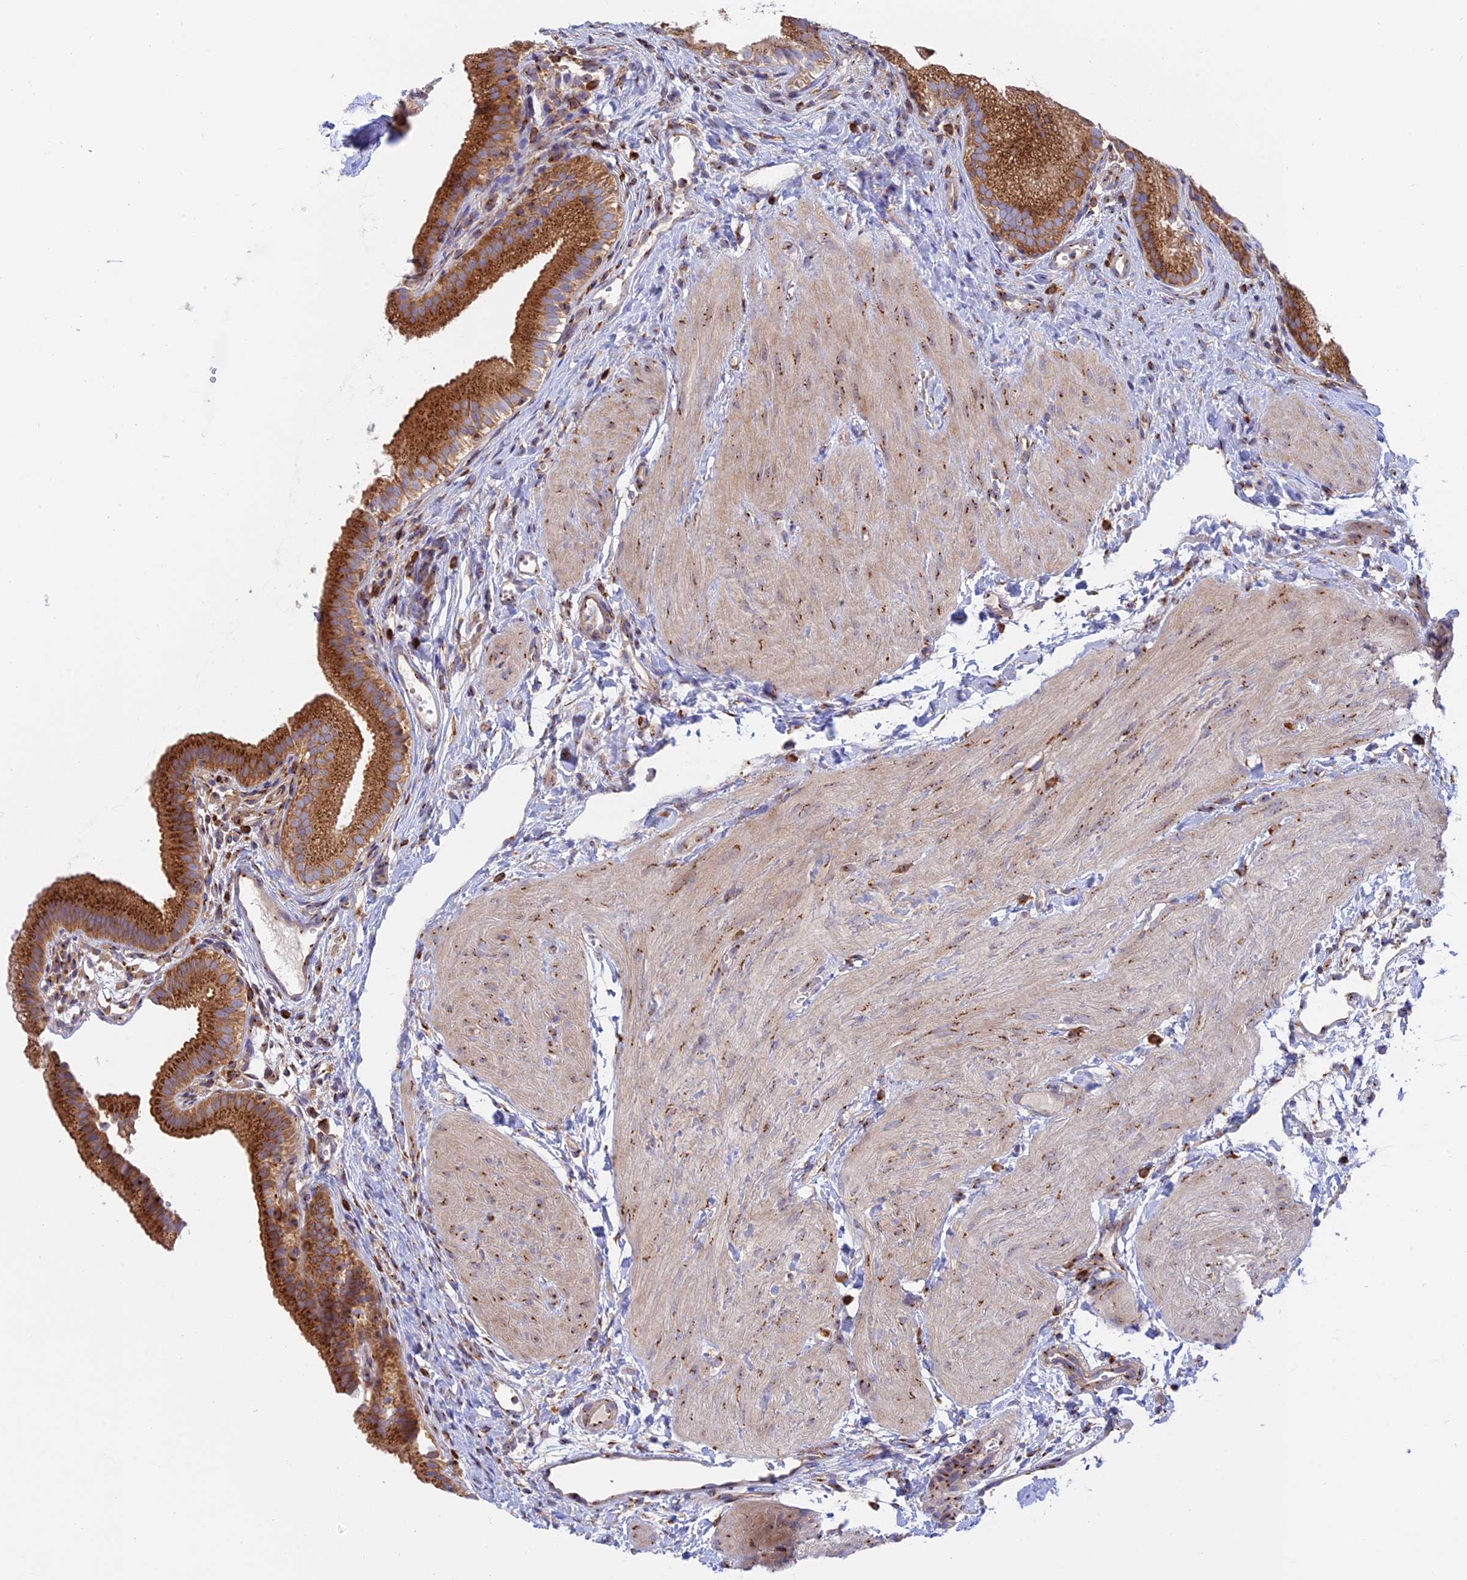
{"staining": {"intensity": "strong", "quantity": ">75%", "location": "cytoplasmic/membranous"}, "tissue": "gallbladder", "cell_type": "Glandular cells", "image_type": "normal", "snomed": [{"axis": "morphology", "description": "Normal tissue, NOS"}, {"axis": "topography", "description": "Gallbladder"}], "caption": "Immunohistochemical staining of benign gallbladder demonstrates high levels of strong cytoplasmic/membranous expression in approximately >75% of glandular cells.", "gene": "GOLGA3", "patient": {"sex": "female", "age": 26}}